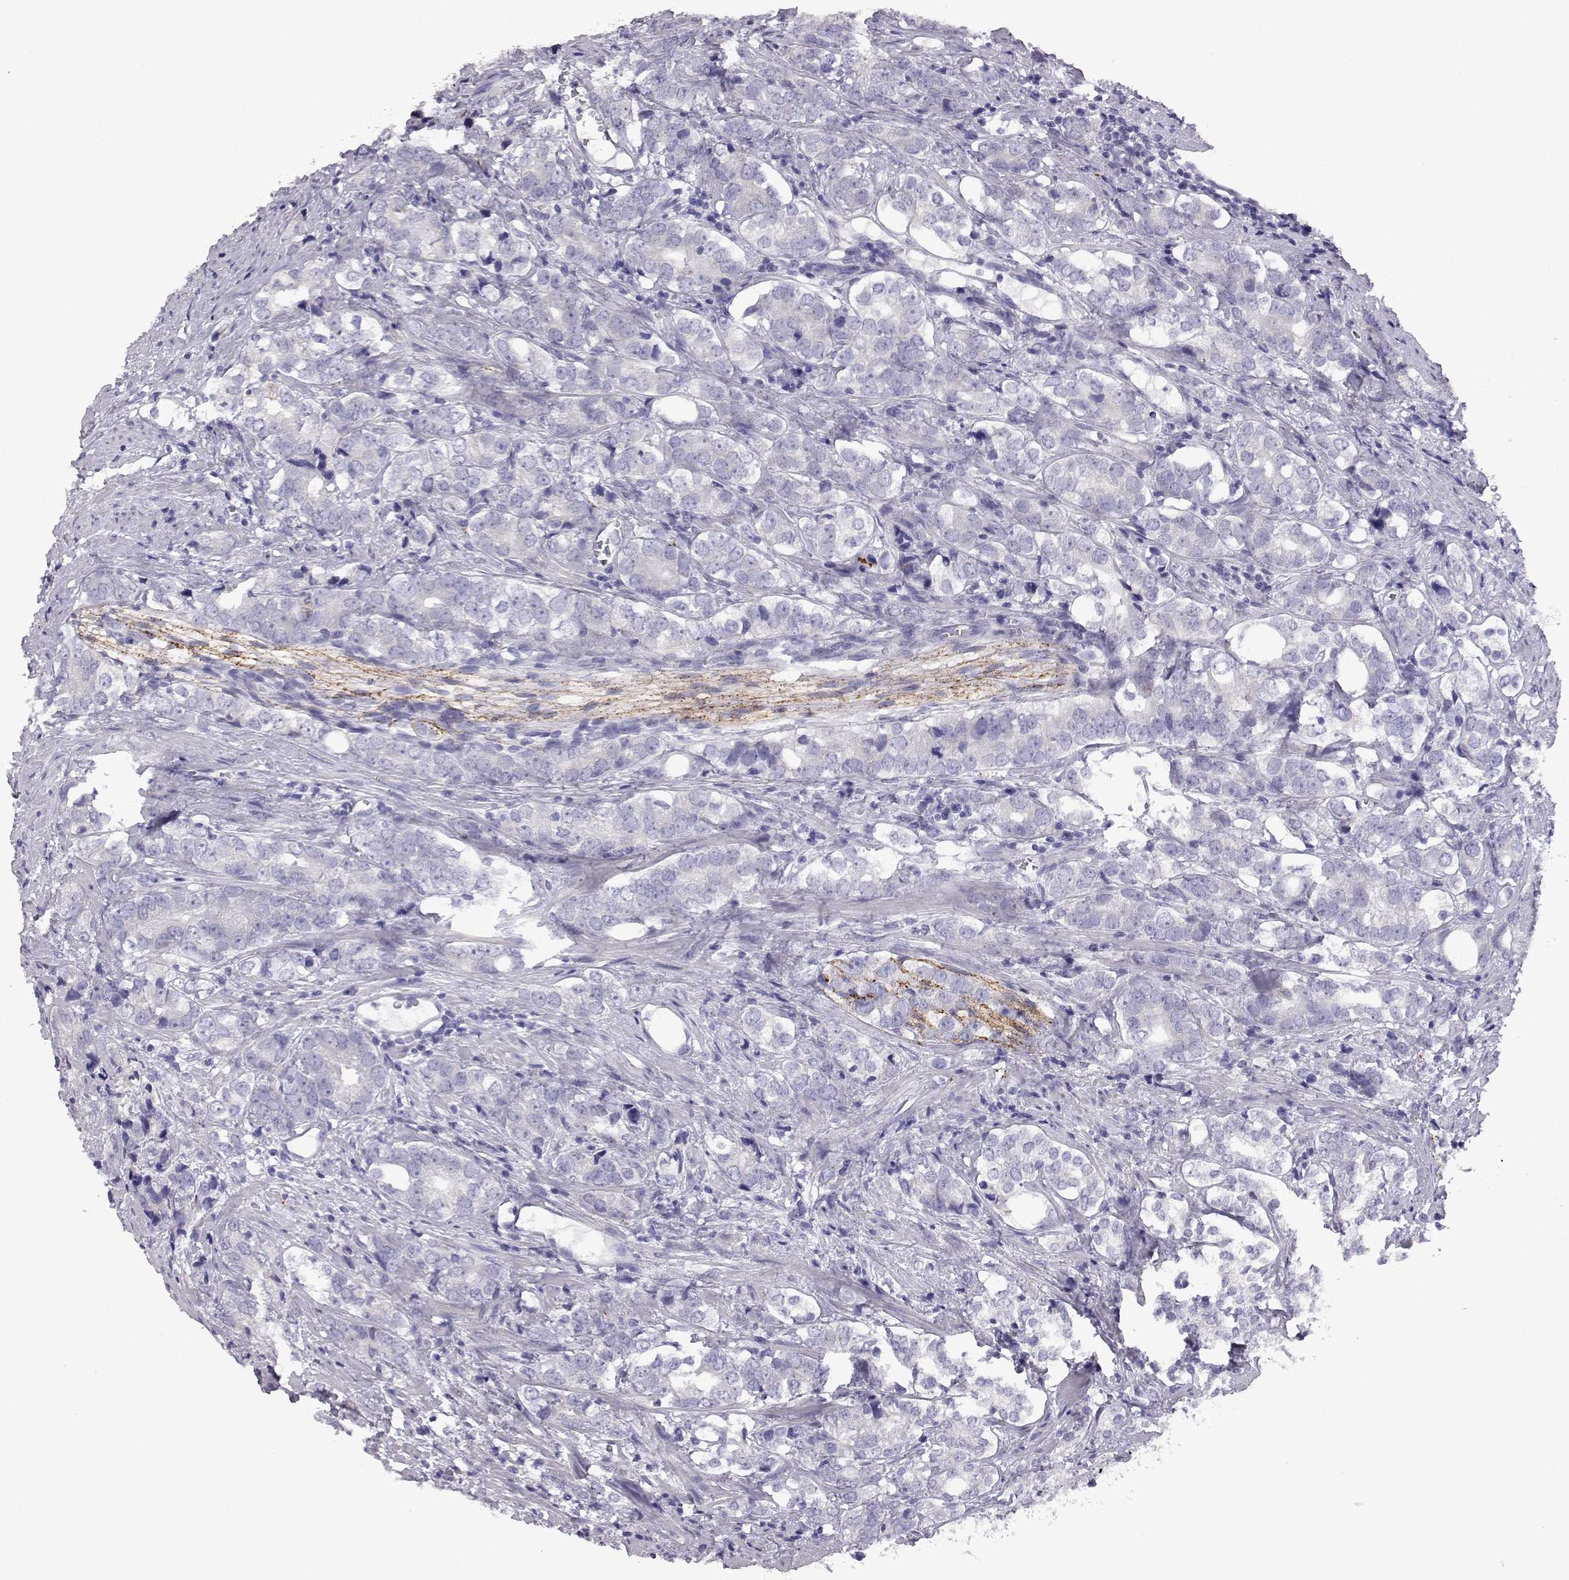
{"staining": {"intensity": "negative", "quantity": "none", "location": "none"}, "tissue": "prostate cancer", "cell_type": "Tumor cells", "image_type": "cancer", "snomed": [{"axis": "morphology", "description": "Adenocarcinoma, NOS"}, {"axis": "topography", "description": "Prostate and seminal vesicle, NOS"}], "caption": "Micrograph shows no protein positivity in tumor cells of adenocarcinoma (prostate) tissue.", "gene": "VGF", "patient": {"sex": "male", "age": 63}}